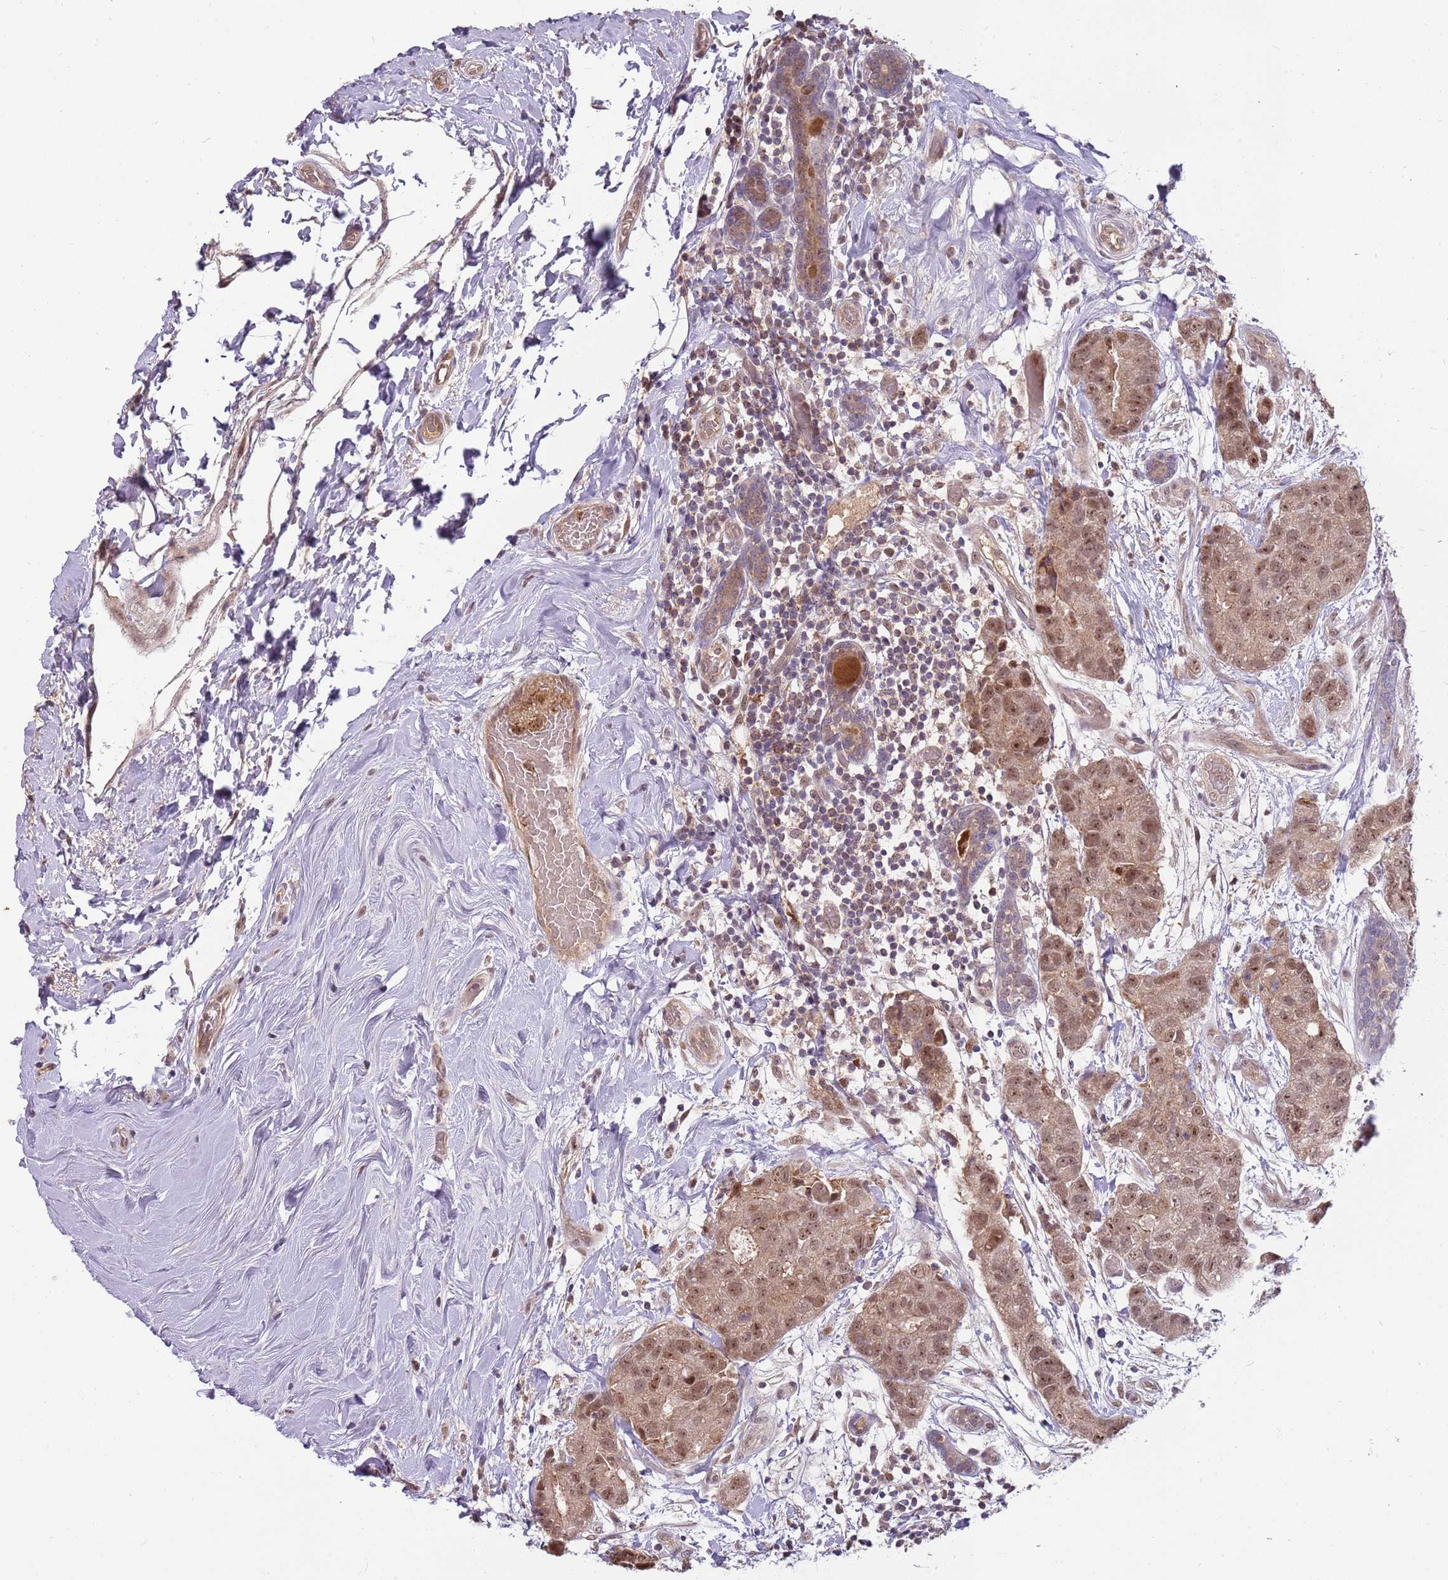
{"staining": {"intensity": "moderate", "quantity": ">75%", "location": "cytoplasmic/membranous,nuclear"}, "tissue": "breast cancer", "cell_type": "Tumor cells", "image_type": "cancer", "snomed": [{"axis": "morphology", "description": "Duct carcinoma"}, {"axis": "topography", "description": "Breast"}], "caption": "Moderate cytoplasmic/membranous and nuclear positivity for a protein is identified in about >75% of tumor cells of invasive ductal carcinoma (breast) using immunohistochemistry.", "gene": "NBPF6", "patient": {"sex": "female", "age": 62}}